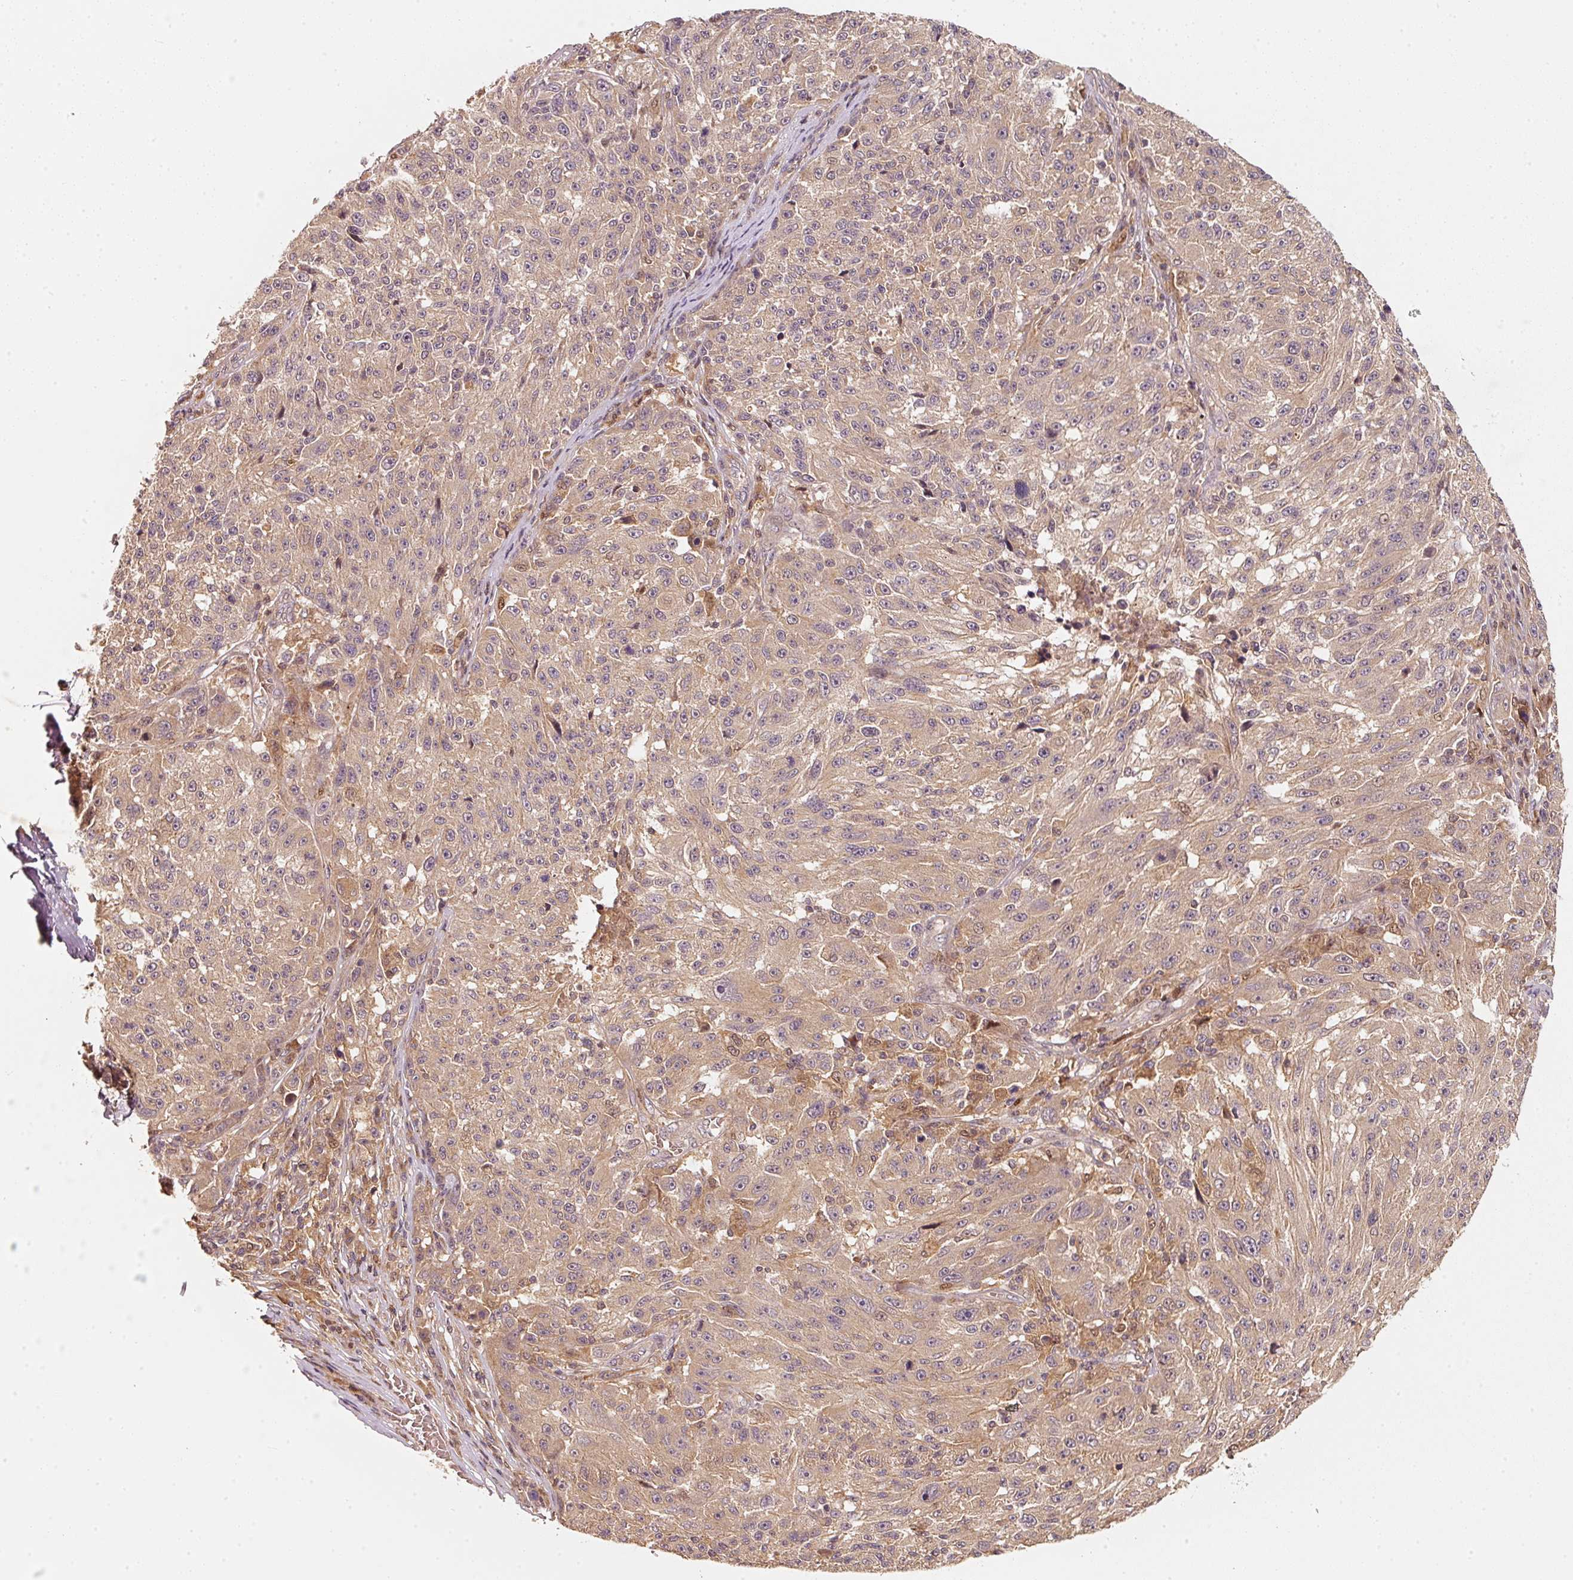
{"staining": {"intensity": "weak", "quantity": ">75%", "location": "cytoplasmic/membranous"}, "tissue": "melanoma", "cell_type": "Tumor cells", "image_type": "cancer", "snomed": [{"axis": "morphology", "description": "Malignant melanoma, NOS"}, {"axis": "topography", "description": "Skin"}], "caption": "Immunohistochemistry staining of melanoma, which displays low levels of weak cytoplasmic/membranous staining in about >75% of tumor cells indicating weak cytoplasmic/membranous protein positivity. The staining was performed using DAB (3,3'-diaminobenzidine) (brown) for protein detection and nuclei were counterstained in hematoxylin (blue).", "gene": "RRAS2", "patient": {"sex": "male", "age": 53}}